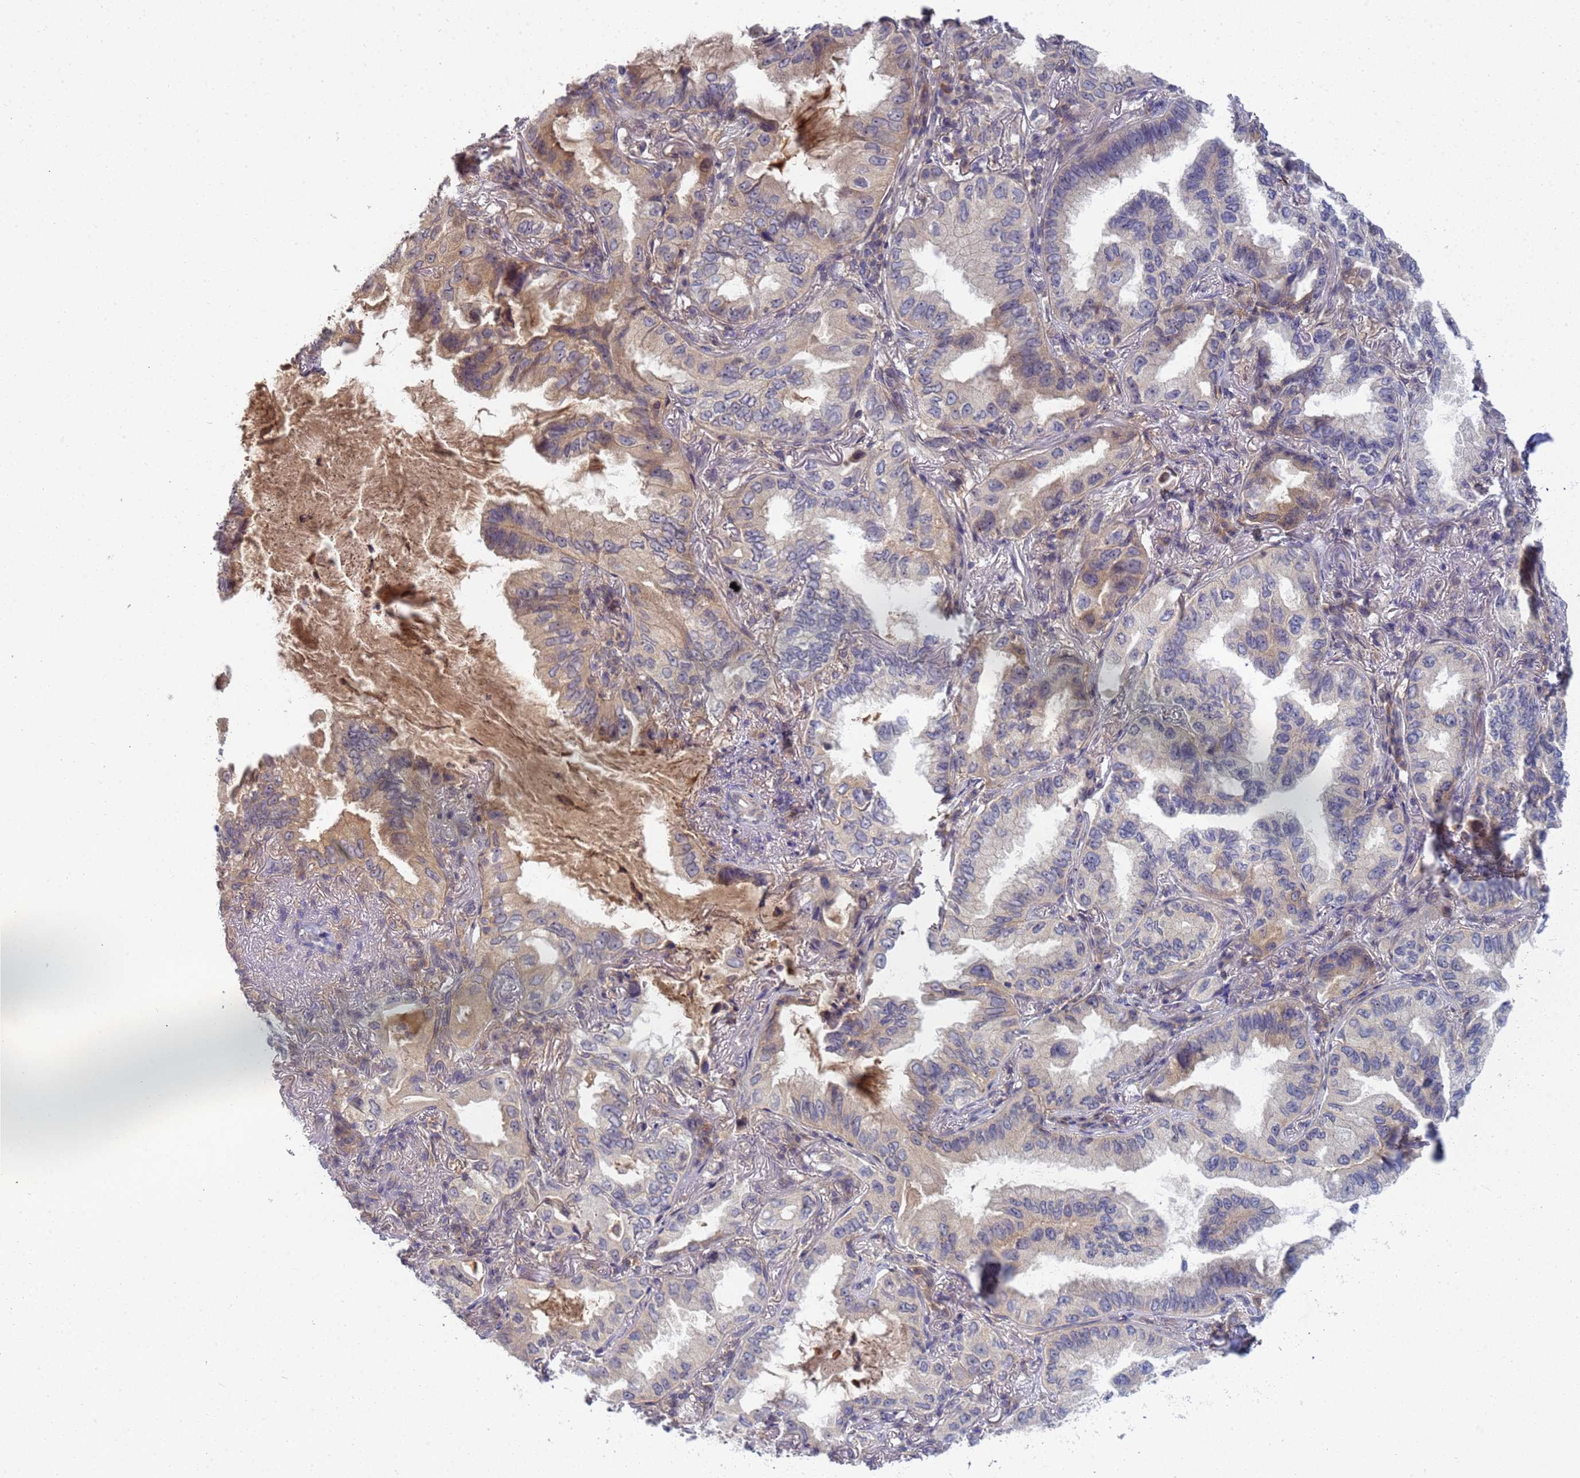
{"staining": {"intensity": "moderate", "quantity": "25%-75%", "location": "cytoplasmic/membranous"}, "tissue": "lung cancer", "cell_type": "Tumor cells", "image_type": "cancer", "snomed": [{"axis": "morphology", "description": "Adenocarcinoma, NOS"}, {"axis": "topography", "description": "Lung"}], "caption": "An image showing moderate cytoplasmic/membranous expression in approximately 25%-75% of tumor cells in lung cancer (adenocarcinoma), as visualized by brown immunohistochemical staining.", "gene": "SHARPIN", "patient": {"sex": "female", "age": 69}}